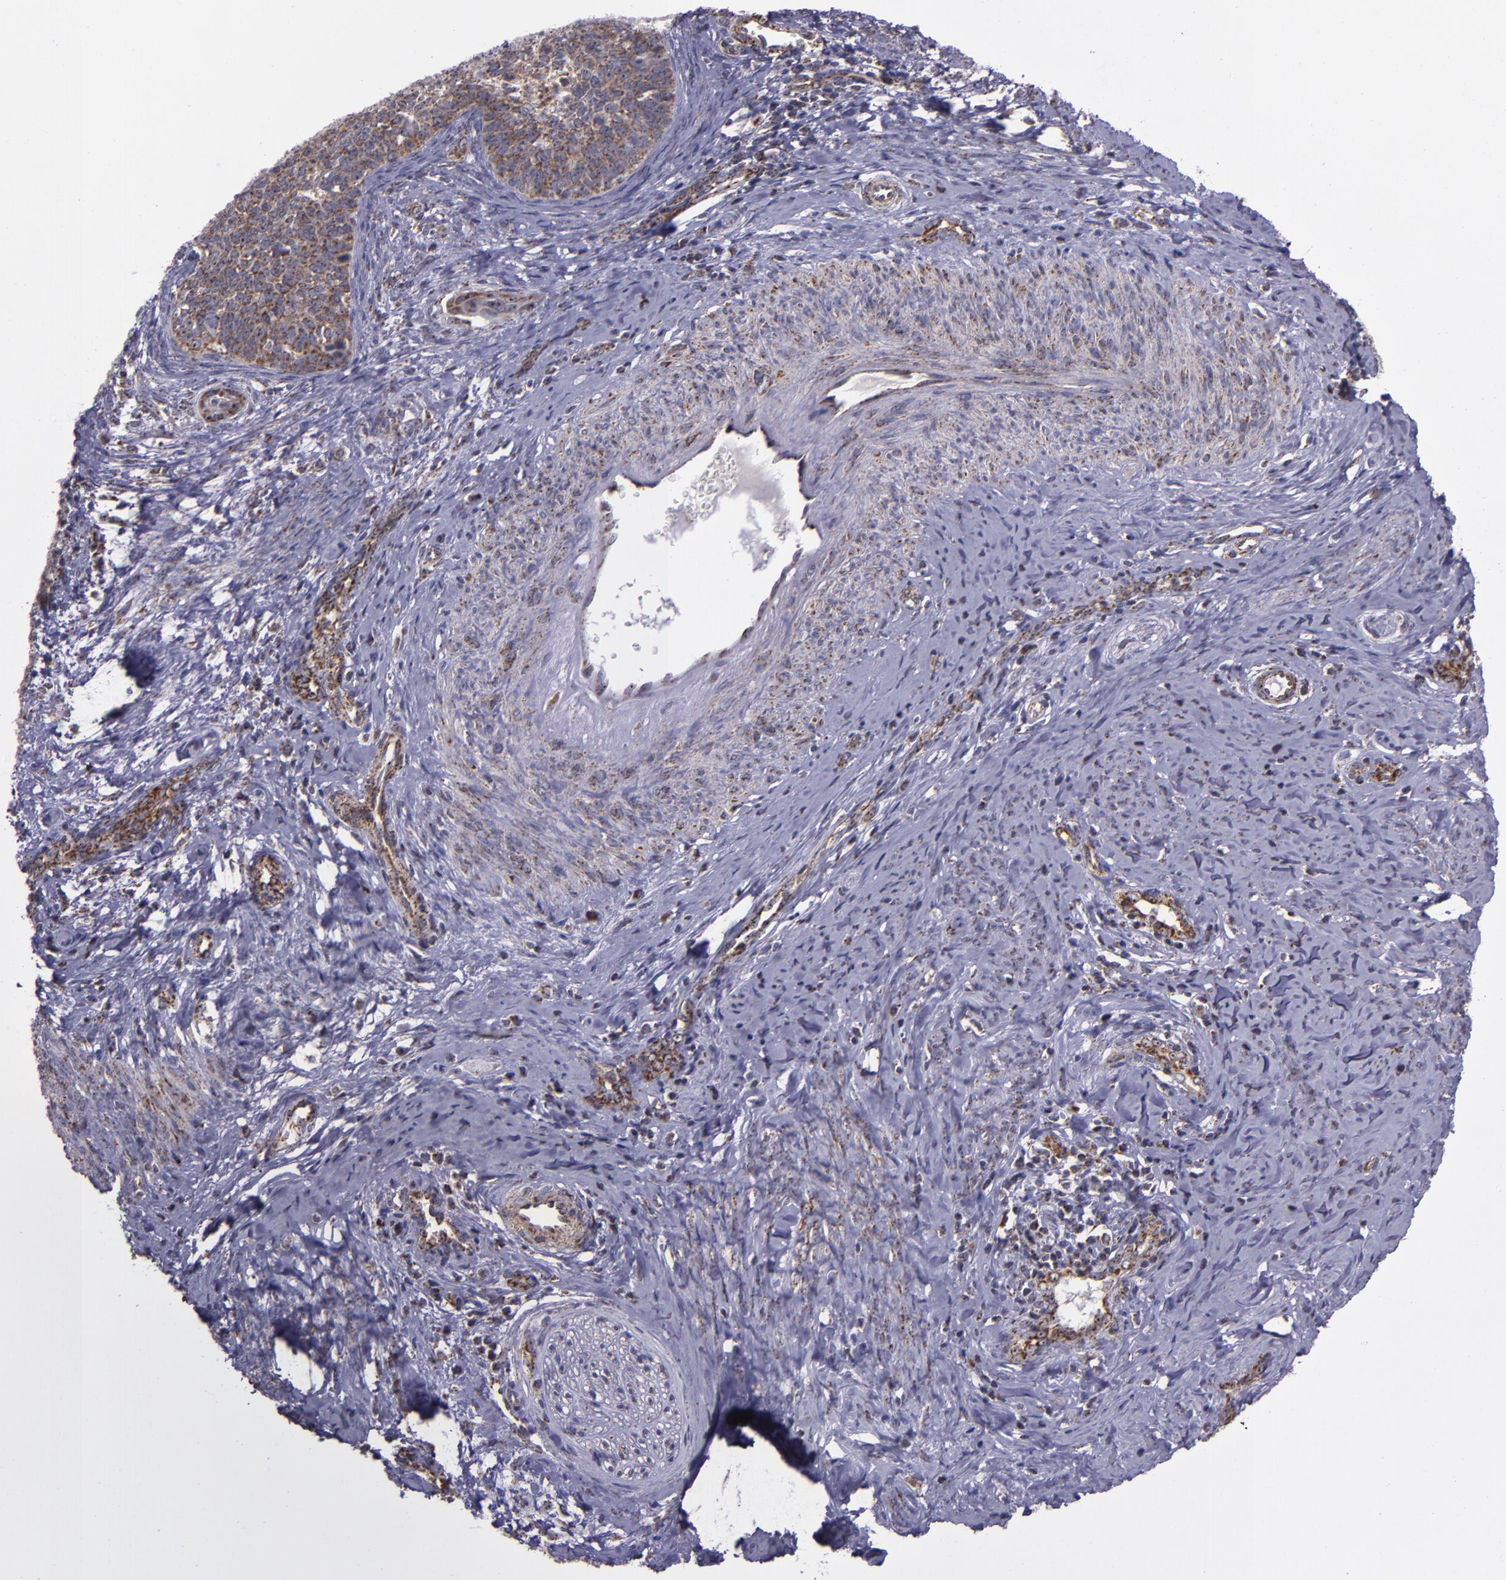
{"staining": {"intensity": "moderate", "quantity": ">75%", "location": "cytoplasmic/membranous"}, "tissue": "cervical cancer", "cell_type": "Tumor cells", "image_type": "cancer", "snomed": [{"axis": "morphology", "description": "Squamous cell carcinoma, NOS"}, {"axis": "topography", "description": "Cervix"}], "caption": "Cervical cancer tissue exhibits moderate cytoplasmic/membranous staining in about >75% of tumor cells, visualized by immunohistochemistry.", "gene": "LONP1", "patient": {"sex": "female", "age": 33}}